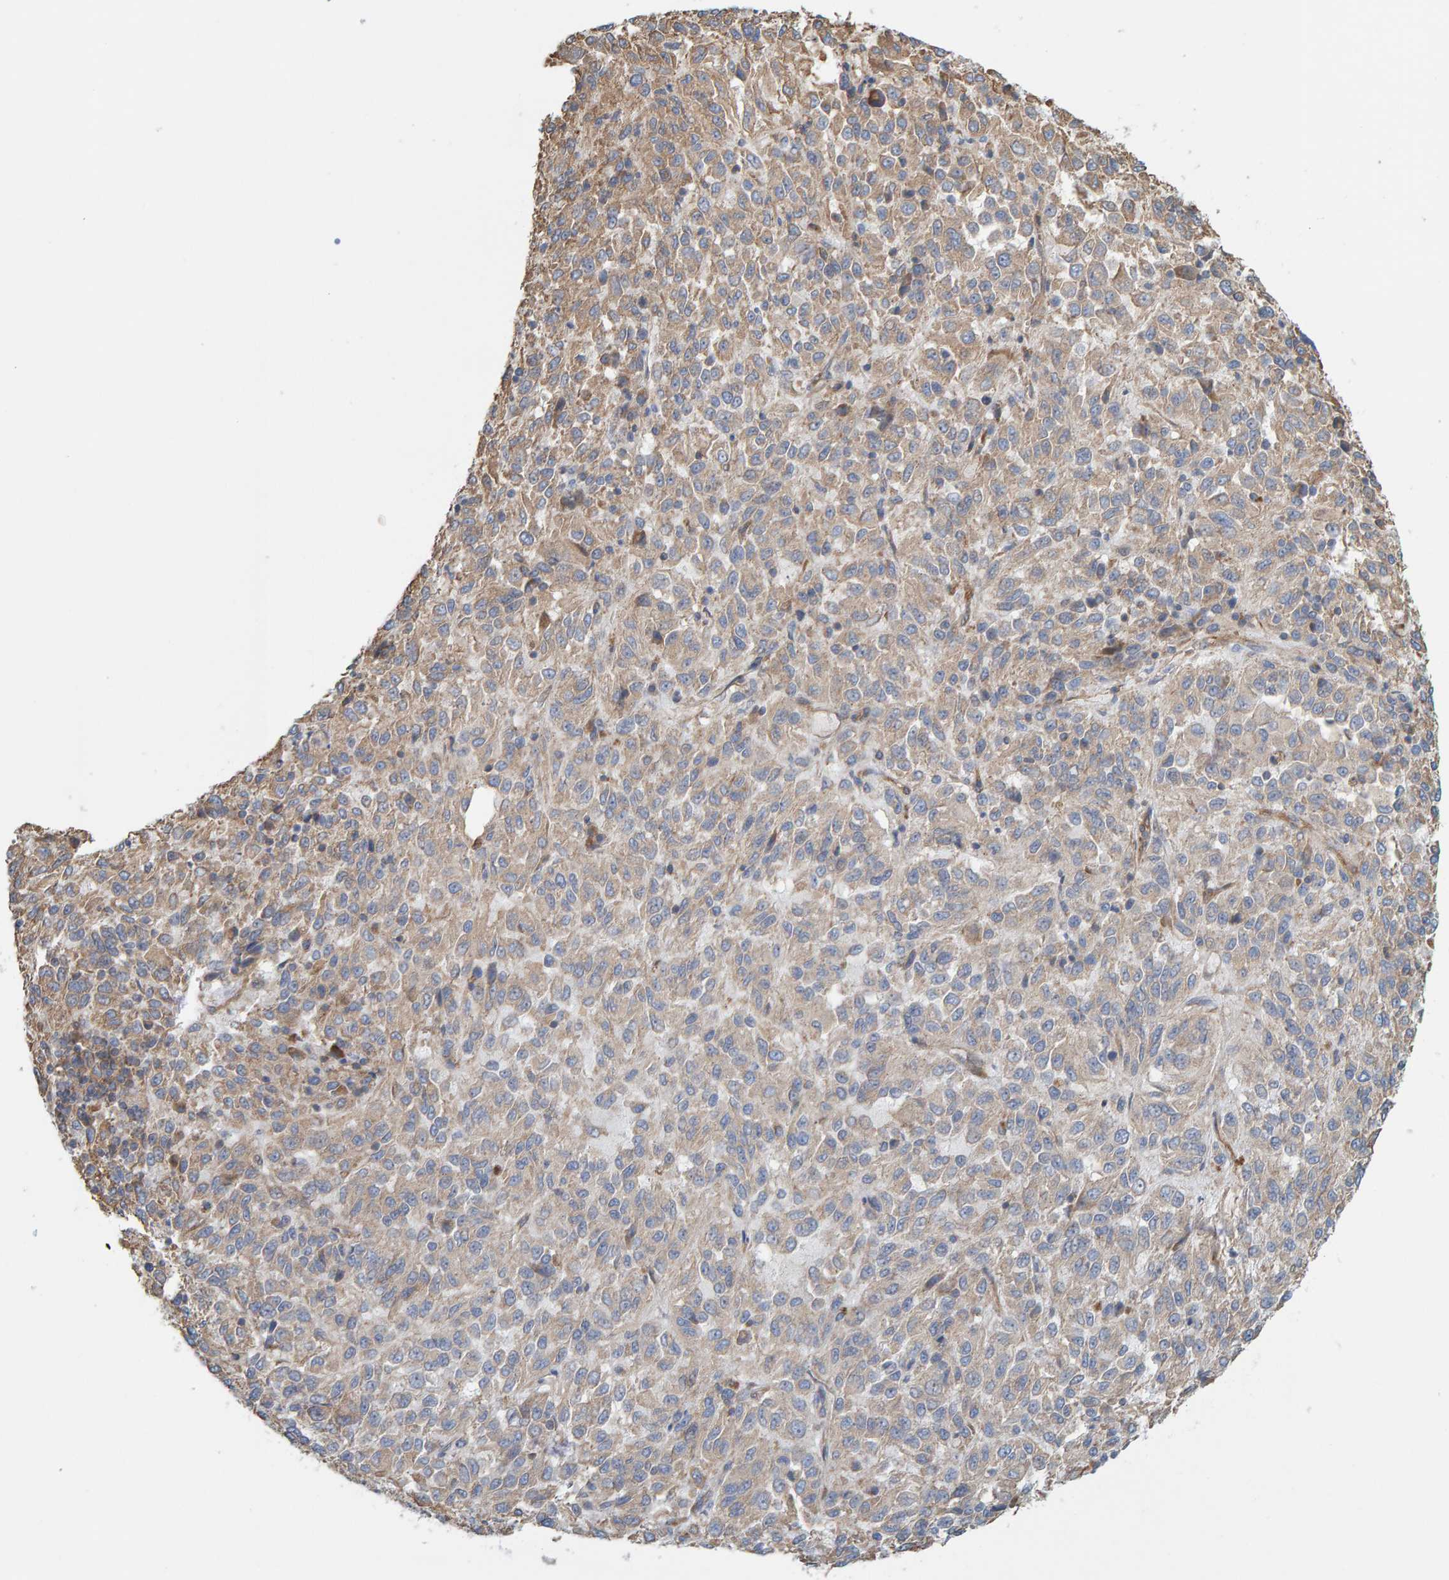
{"staining": {"intensity": "weak", "quantity": ">75%", "location": "cytoplasmic/membranous"}, "tissue": "melanoma", "cell_type": "Tumor cells", "image_type": "cancer", "snomed": [{"axis": "morphology", "description": "Malignant melanoma, Metastatic site"}, {"axis": "topography", "description": "Lung"}], "caption": "A histopathology image showing weak cytoplasmic/membranous positivity in about >75% of tumor cells in melanoma, as visualized by brown immunohistochemical staining.", "gene": "PRKD2", "patient": {"sex": "male", "age": 64}}